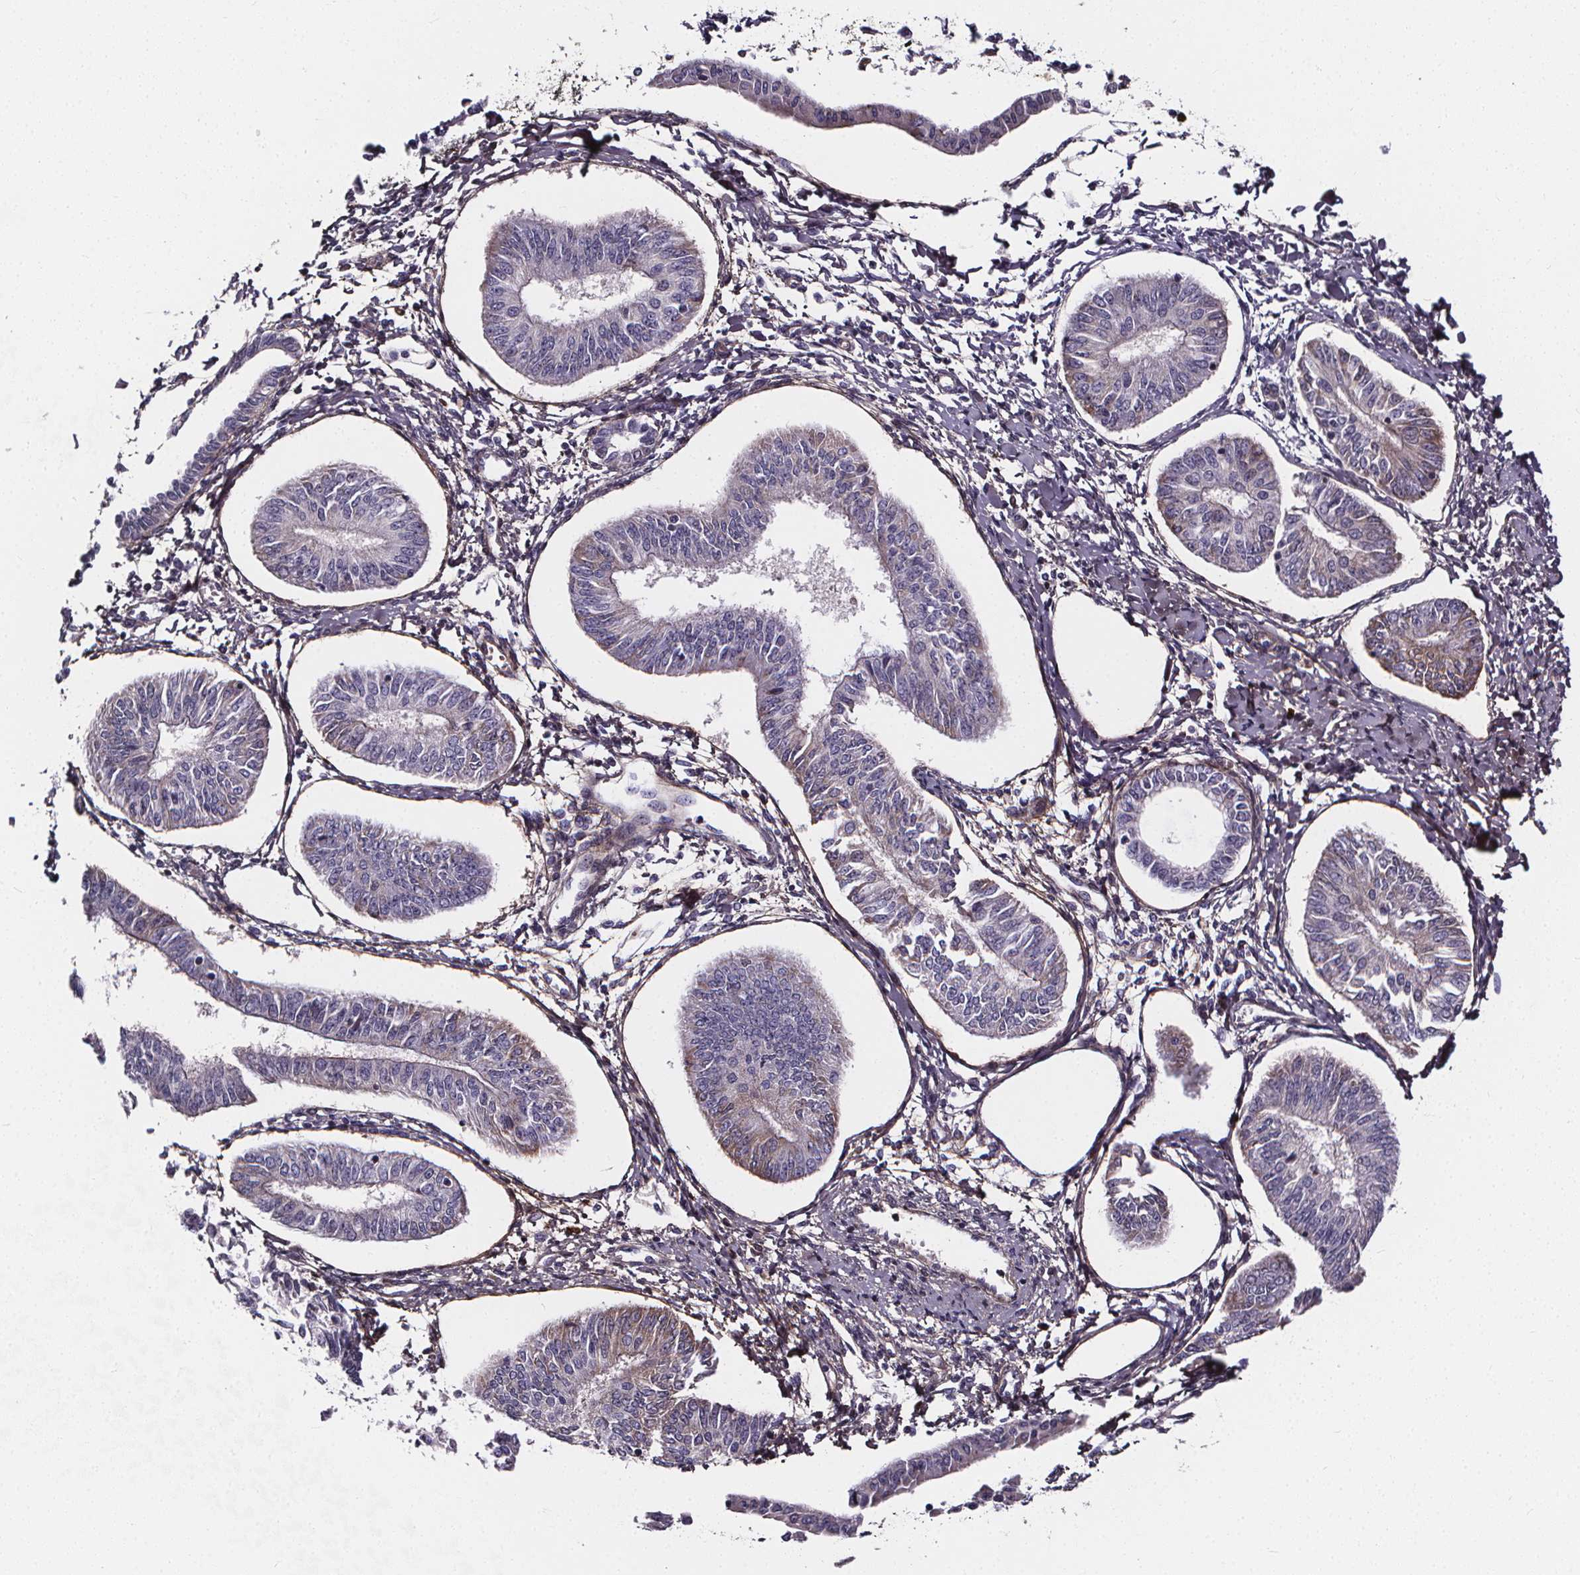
{"staining": {"intensity": "negative", "quantity": "none", "location": "none"}, "tissue": "endometrial cancer", "cell_type": "Tumor cells", "image_type": "cancer", "snomed": [{"axis": "morphology", "description": "Adenocarcinoma, NOS"}, {"axis": "topography", "description": "Endometrium"}], "caption": "This is an immunohistochemistry image of endometrial adenocarcinoma. There is no positivity in tumor cells.", "gene": "AEBP1", "patient": {"sex": "female", "age": 58}}